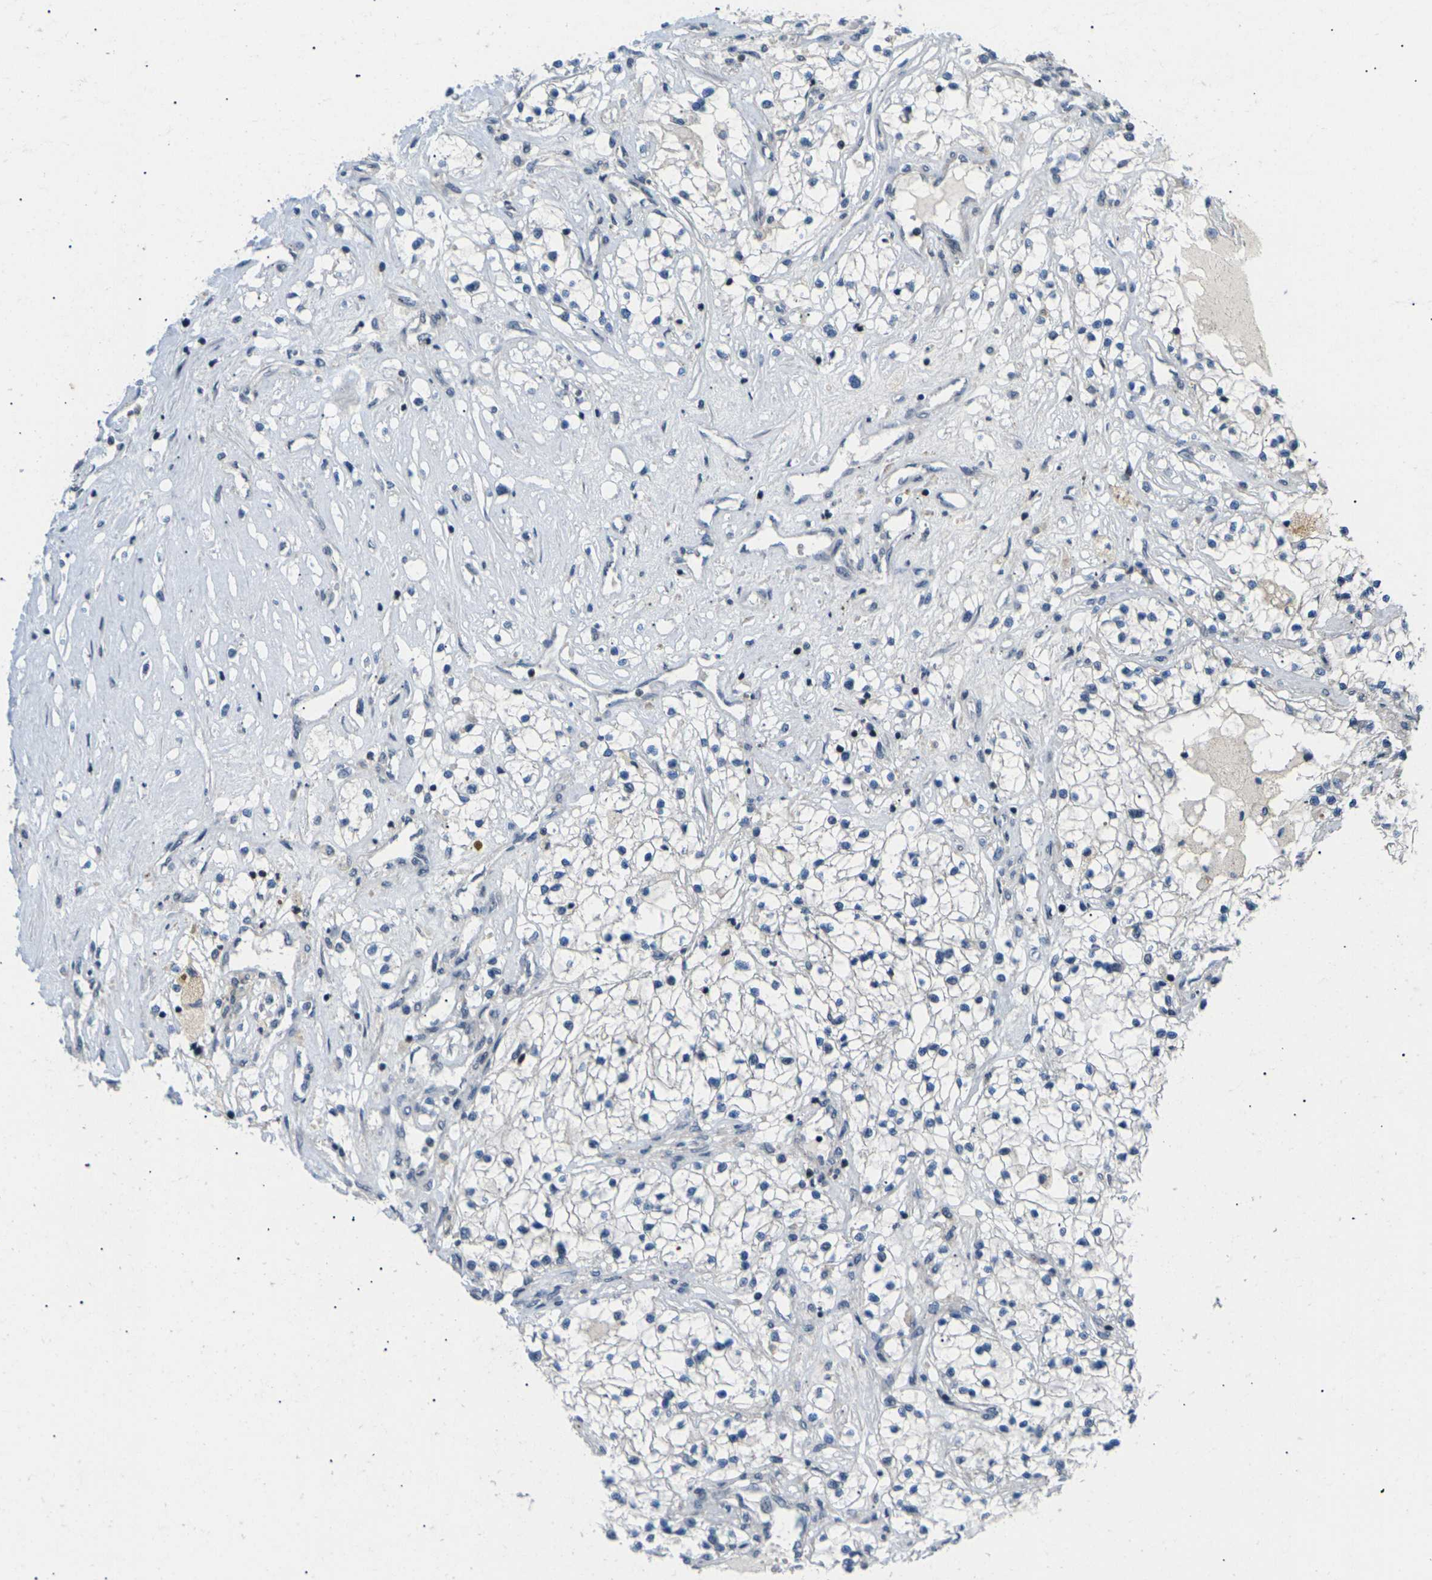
{"staining": {"intensity": "negative", "quantity": "none", "location": "none"}, "tissue": "renal cancer", "cell_type": "Tumor cells", "image_type": "cancer", "snomed": [{"axis": "morphology", "description": "Adenocarcinoma, NOS"}, {"axis": "topography", "description": "Kidney"}], "caption": "Adenocarcinoma (renal) stained for a protein using immunohistochemistry shows no staining tumor cells.", "gene": "RPS6KA3", "patient": {"sex": "male", "age": 68}}